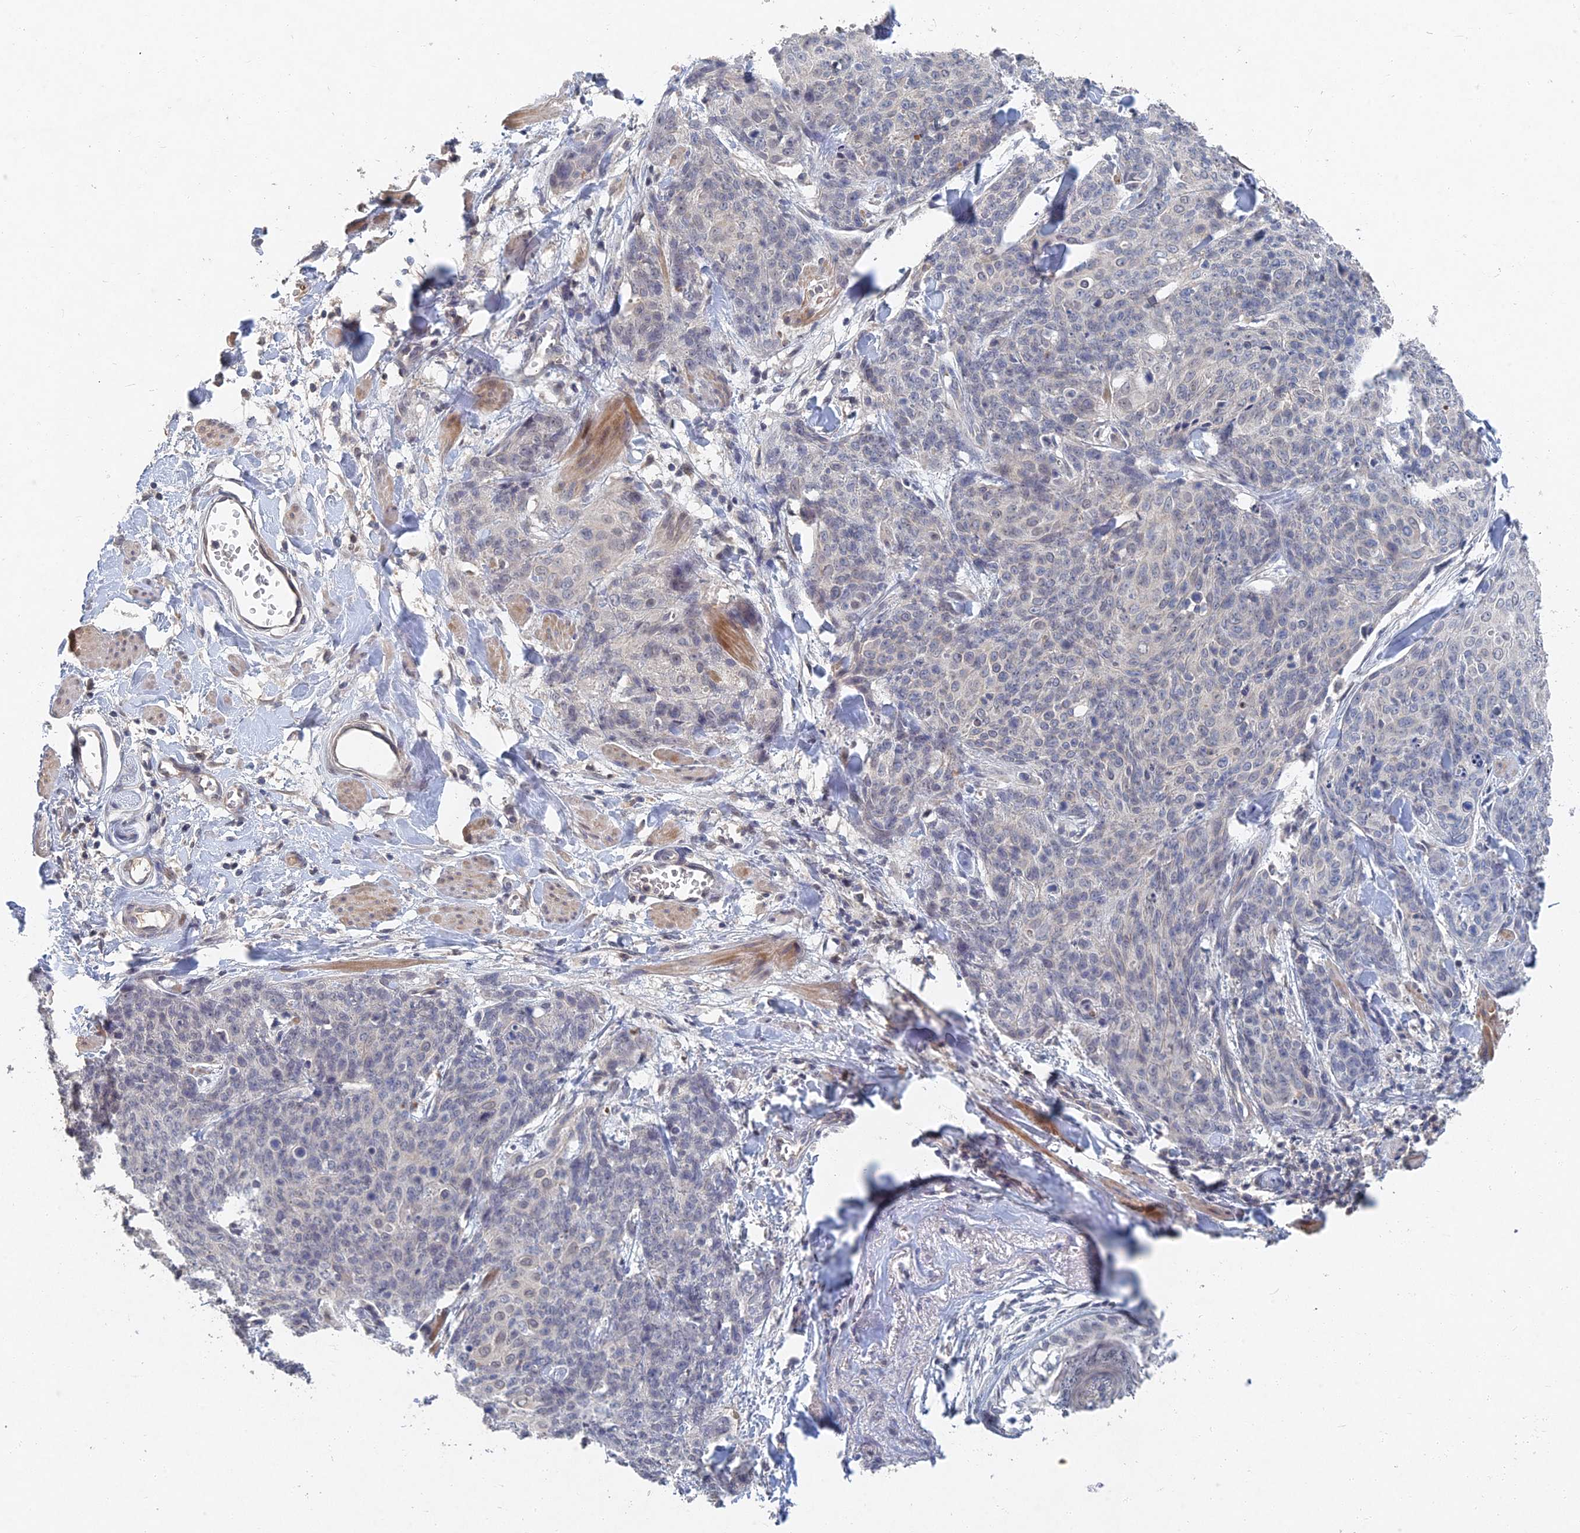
{"staining": {"intensity": "negative", "quantity": "none", "location": "none"}, "tissue": "skin cancer", "cell_type": "Tumor cells", "image_type": "cancer", "snomed": [{"axis": "morphology", "description": "Squamous cell carcinoma, NOS"}, {"axis": "topography", "description": "Skin"}, {"axis": "topography", "description": "Vulva"}], "caption": "Skin cancer was stained to show a protein in brown. There is no significant positivity in tumor cells. (DAB immunohistochemistry, high magnification).", "gene": "GNA15", "patient": {"sex": "female", "age": 85}}